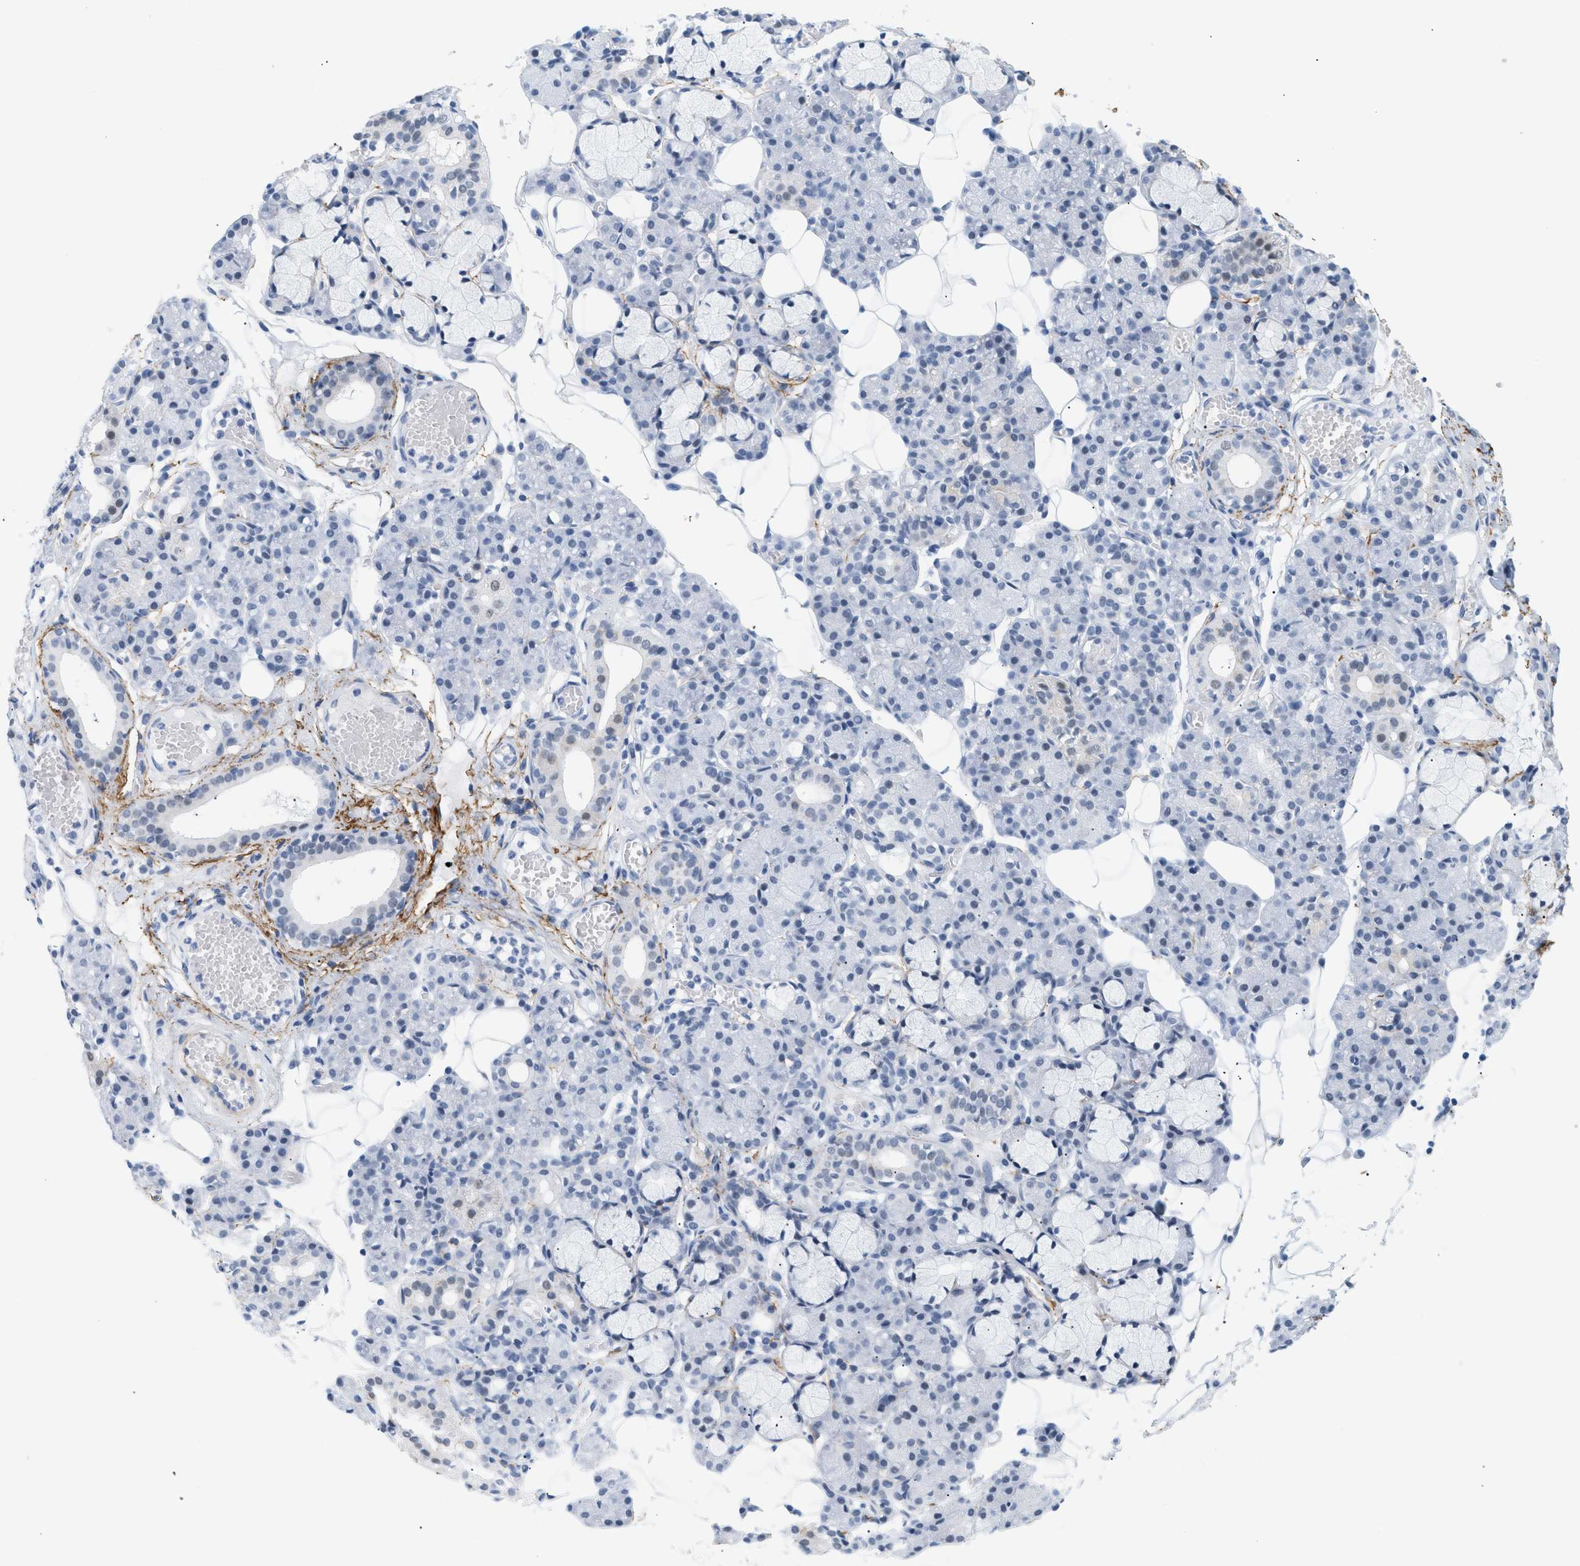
{"staining": {"intensity": "negative", "quantity": "none", "location": "none"}, "tissue": "salivary gland", "cell_type": "Glandular cells", "image_type": "normal", "snomed": [{"axis": "morphology", "description": "Normal tissue, NOS"}, {"axis": "topography", "description": "Salivary gland"}], "caption": "High power microscopy micrograph of an immunohistochemistry (IHC) photomicrograph of normal salivary gland, revealing no significant positivity in glandular cells. (Brightfield microscopy of DAB immunohistochemistry (IHC) at high magnification).", "gene": "ELN", "patient": {"sex": "male", "age": 63}}